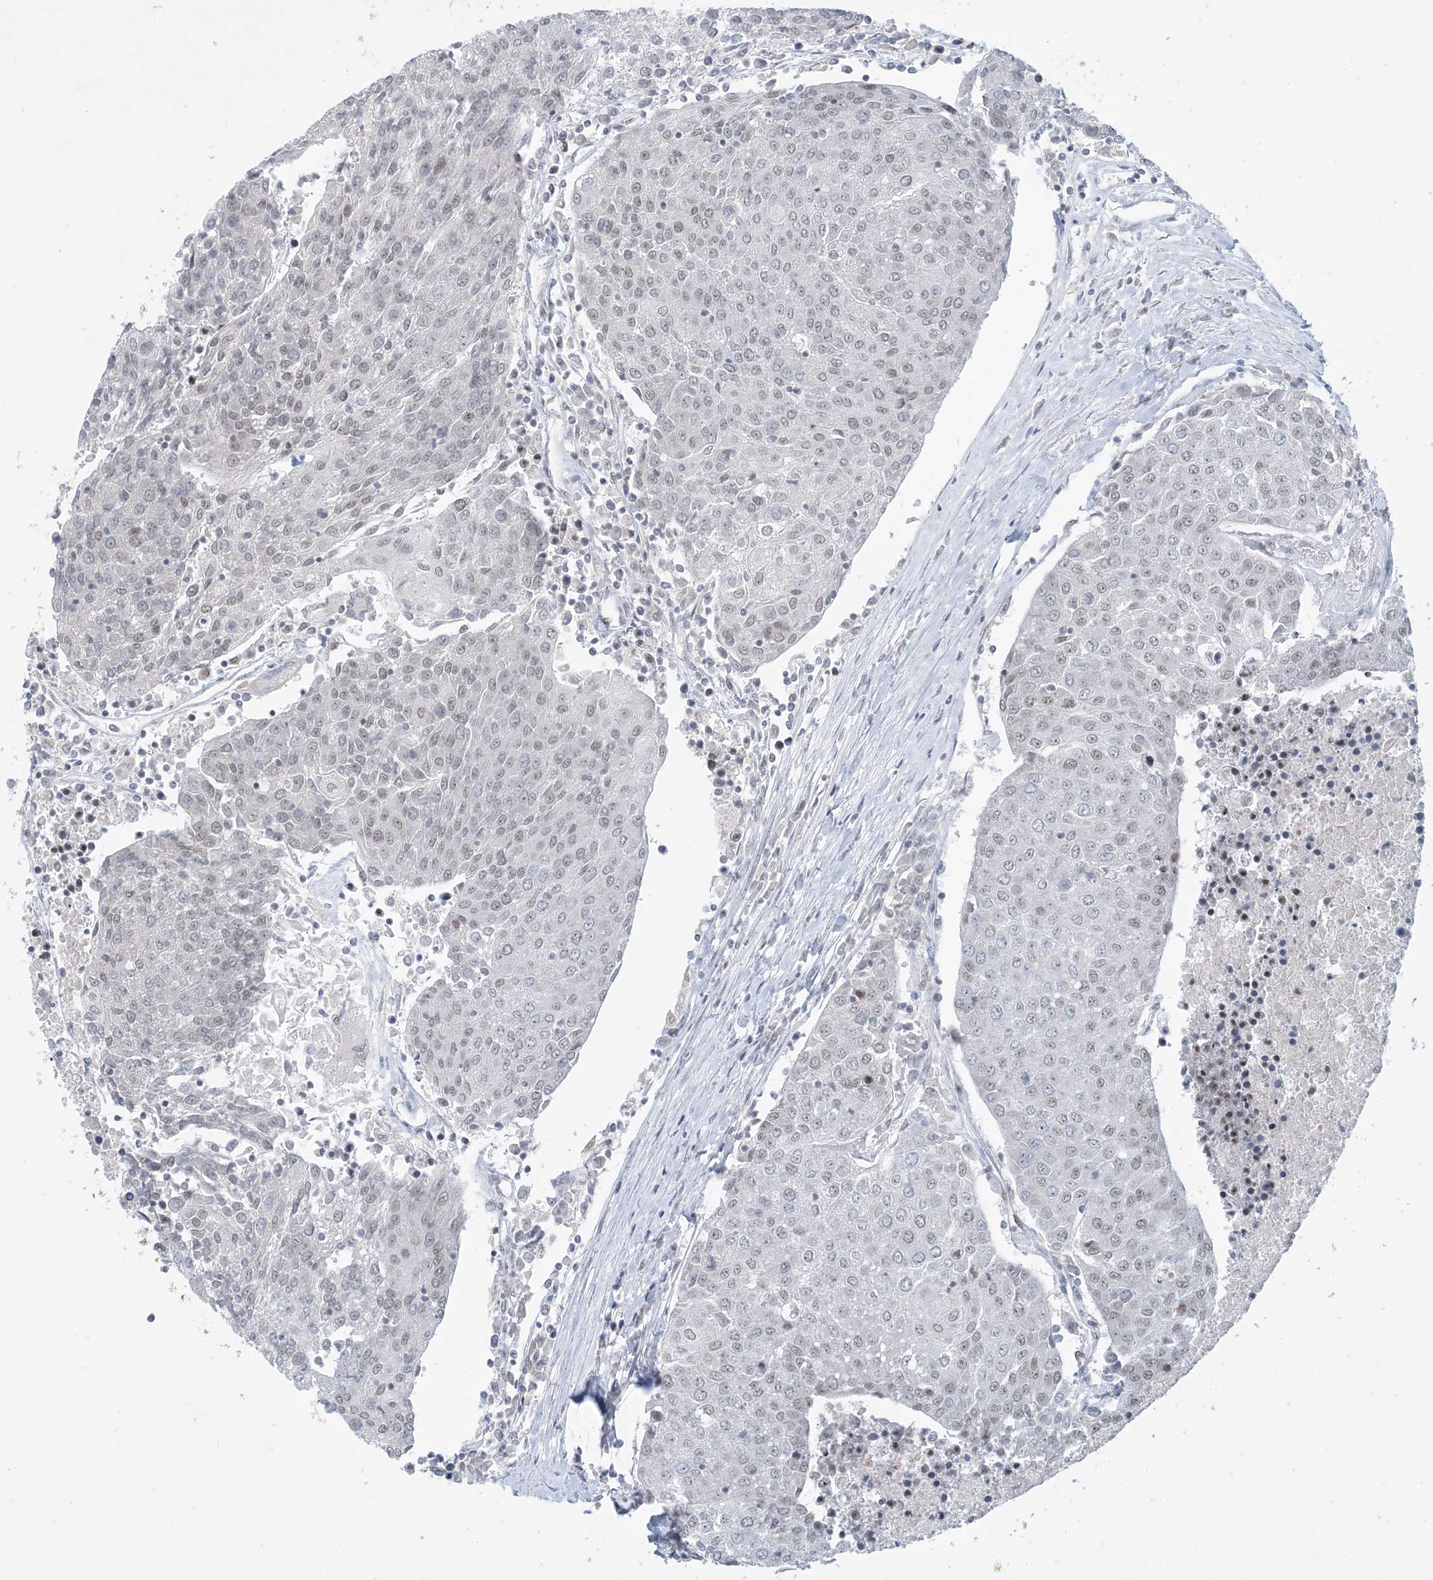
{"staining": {"intensity": "weak", "quantity": "25%-75%", "location": "nuclear"}, "tissue": "urothelial cancer", "cell_type": "Tumor cells", "image_type": "cancer", "snomed": [{"axis": "morphology", "description": "Urothelial carcinoma, High grade"}, {"axis": "topography", "description": "Urinary bladder"}], "caption": "High-power microscopy captured an immunohistochemistry histopathology image of urothelial cancer, revealing weak nuclear positivity in about 25%-75% of tumor cells.", "gene": "ZNF674", "patient": {"sex": "female", "age": 85}}